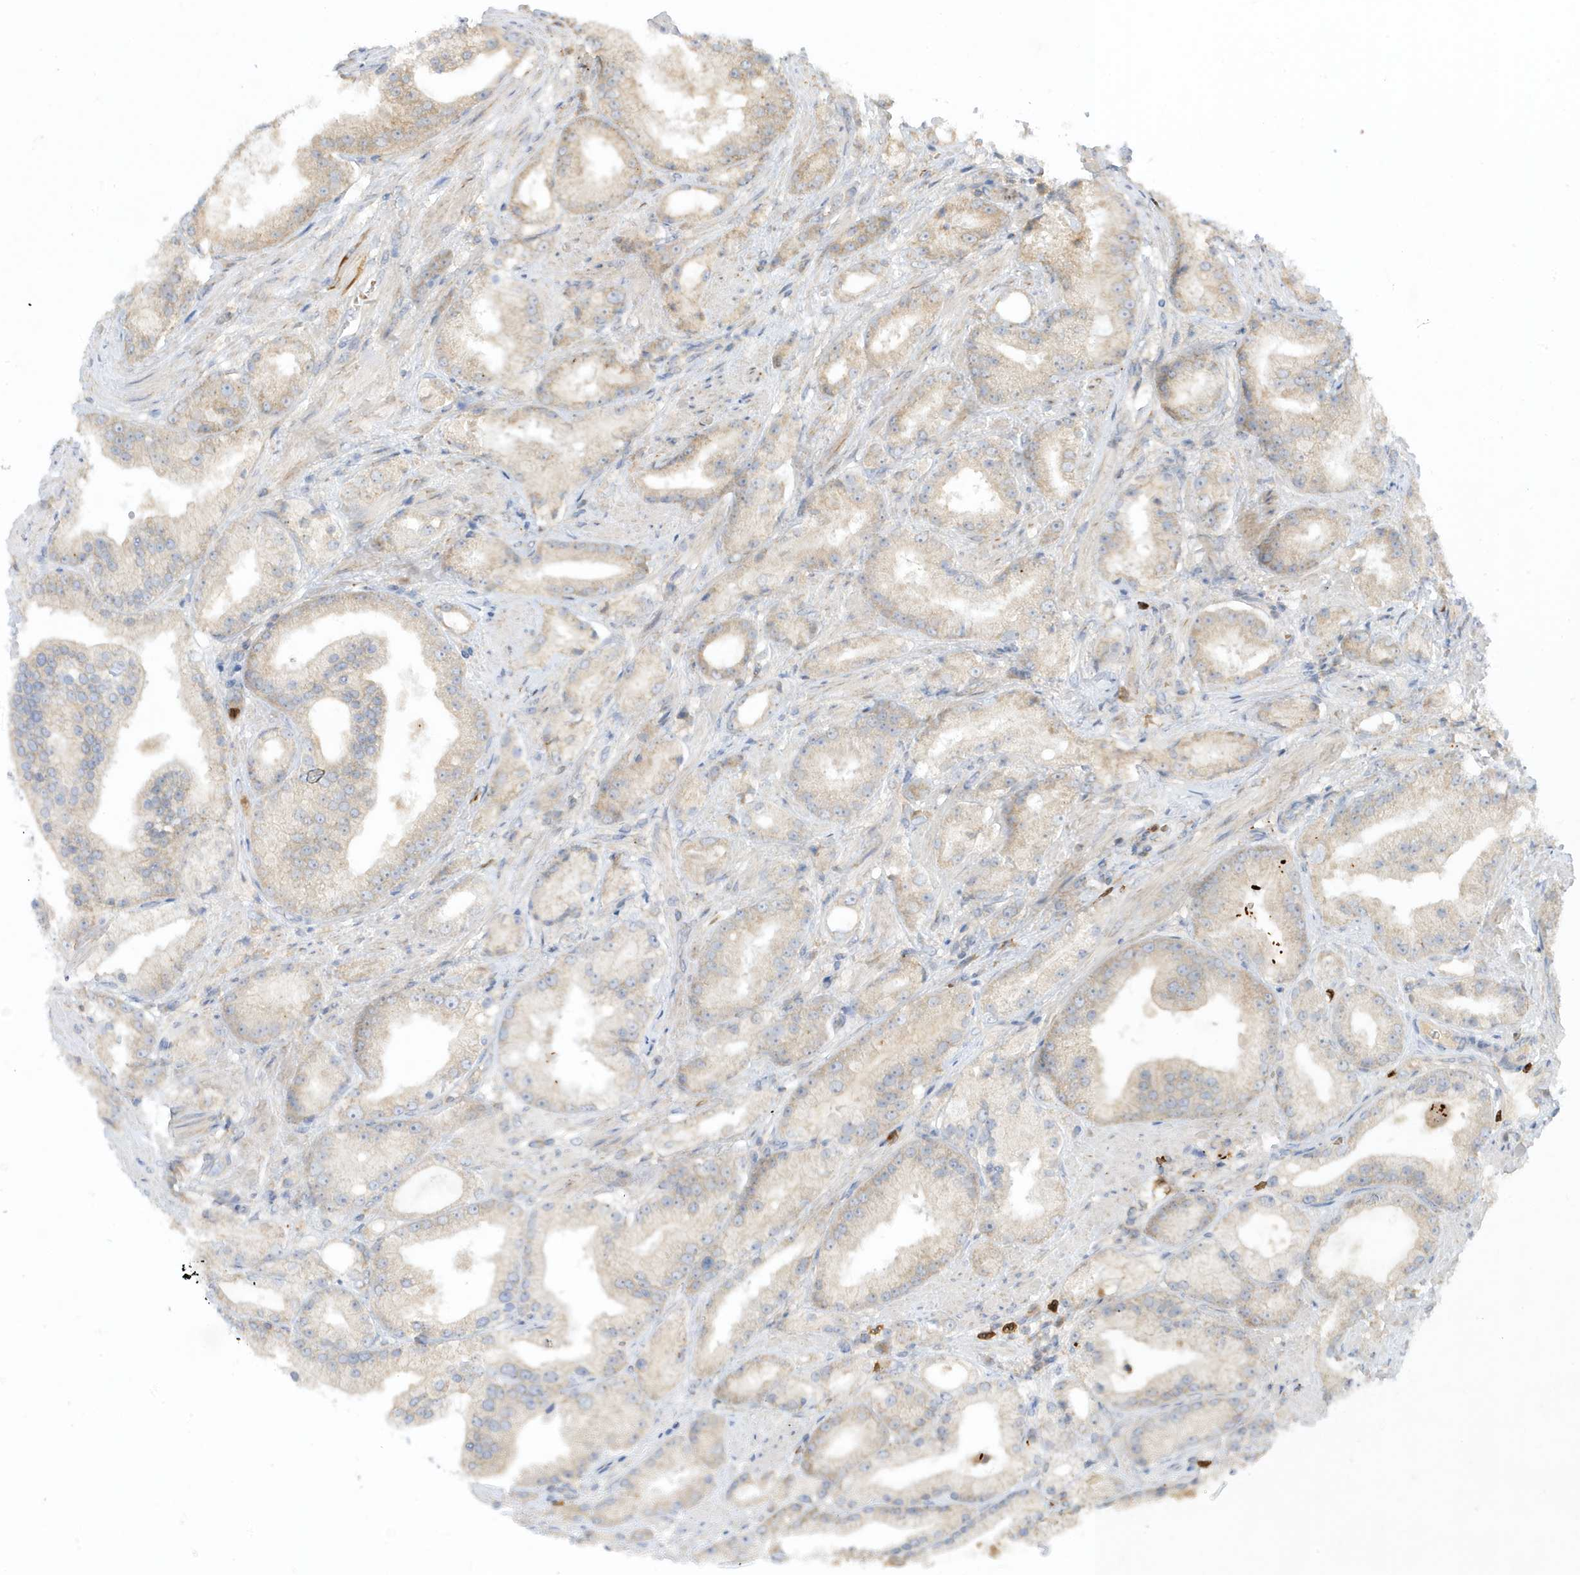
{"staining": {"intensity": "weak", "quantity": "25%-75%", "location": "cytoplasmic/membranous"}, "tissue": "prostate cancer", "cell_type": "Tumor cells", "image_type": "cancer", "snomed": [{"axis": "morphology", "description": "Adenocarcinoma, Low grade"}, {"axis": "topography", "description": "Prostate"}], "caption": "The histopathology image reveals a brown stain indicating the presence of a protein in the cytoplasmic/membranous of tumor cells in prostate cancer (adenocarcinoma (low-grade)).", "gene": "NPPC", "patient": {"sex": "male", "age": 67}}